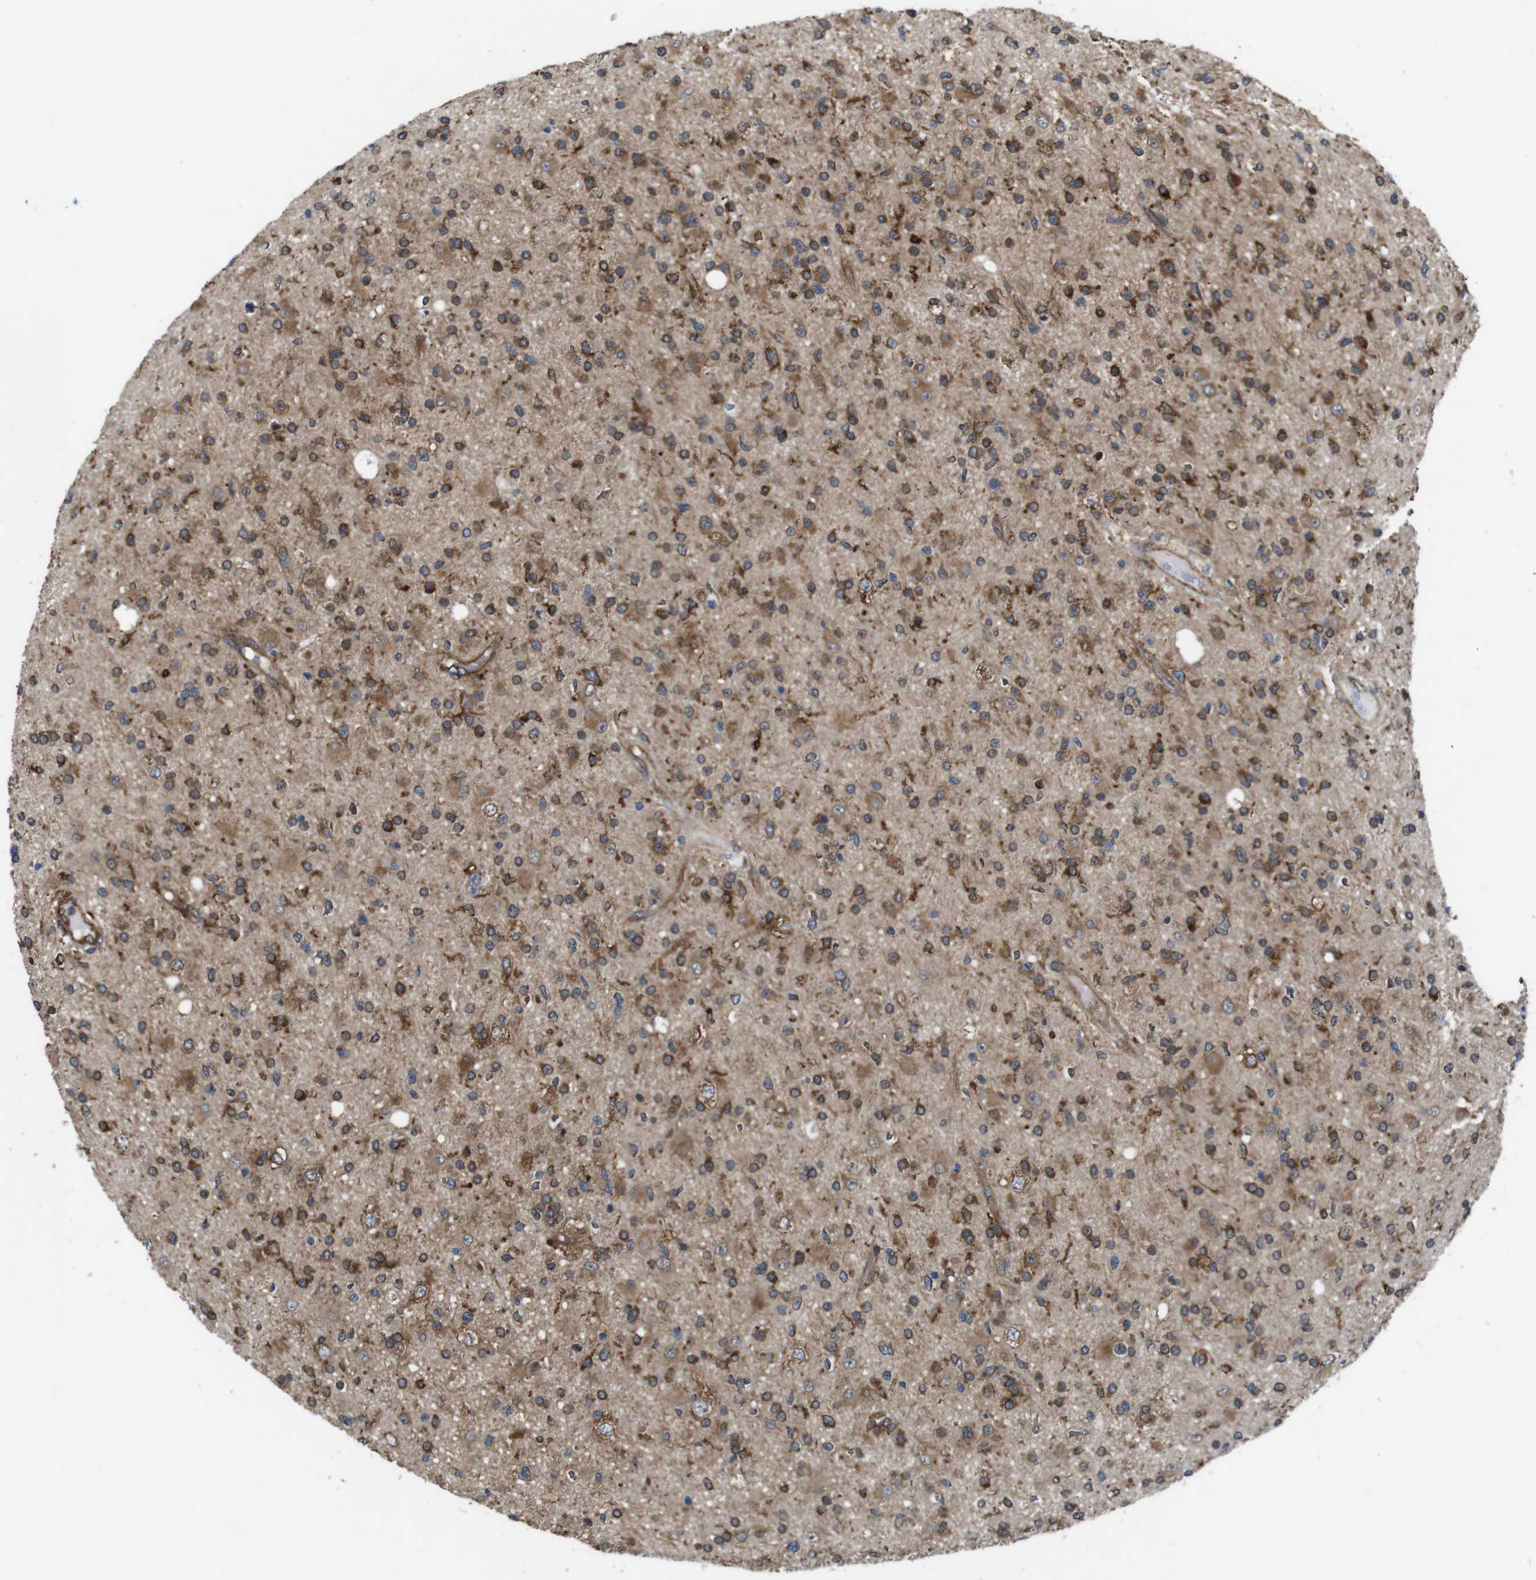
{"staining": {"intensity": "strong", "quantity": "25%-75%", "location": "cytoplasmic/membranous"}, "tissue": "glioma", "cell_type": "Tumor cells", "image_type": "cancer", "snomed": [{"axis": "morphology", "description": "Glioma, malignant, High grade"}, {"axis": "topography", "description": "Brain"}], "caption": "Tumor cells exhibit high levels of strong cytoplasmic/membranous staining in about 25%-75% of cells in malignant glioma (high-grade).", "gene": "PTGER4", "patient": {"sex": "male", "age": 33}}